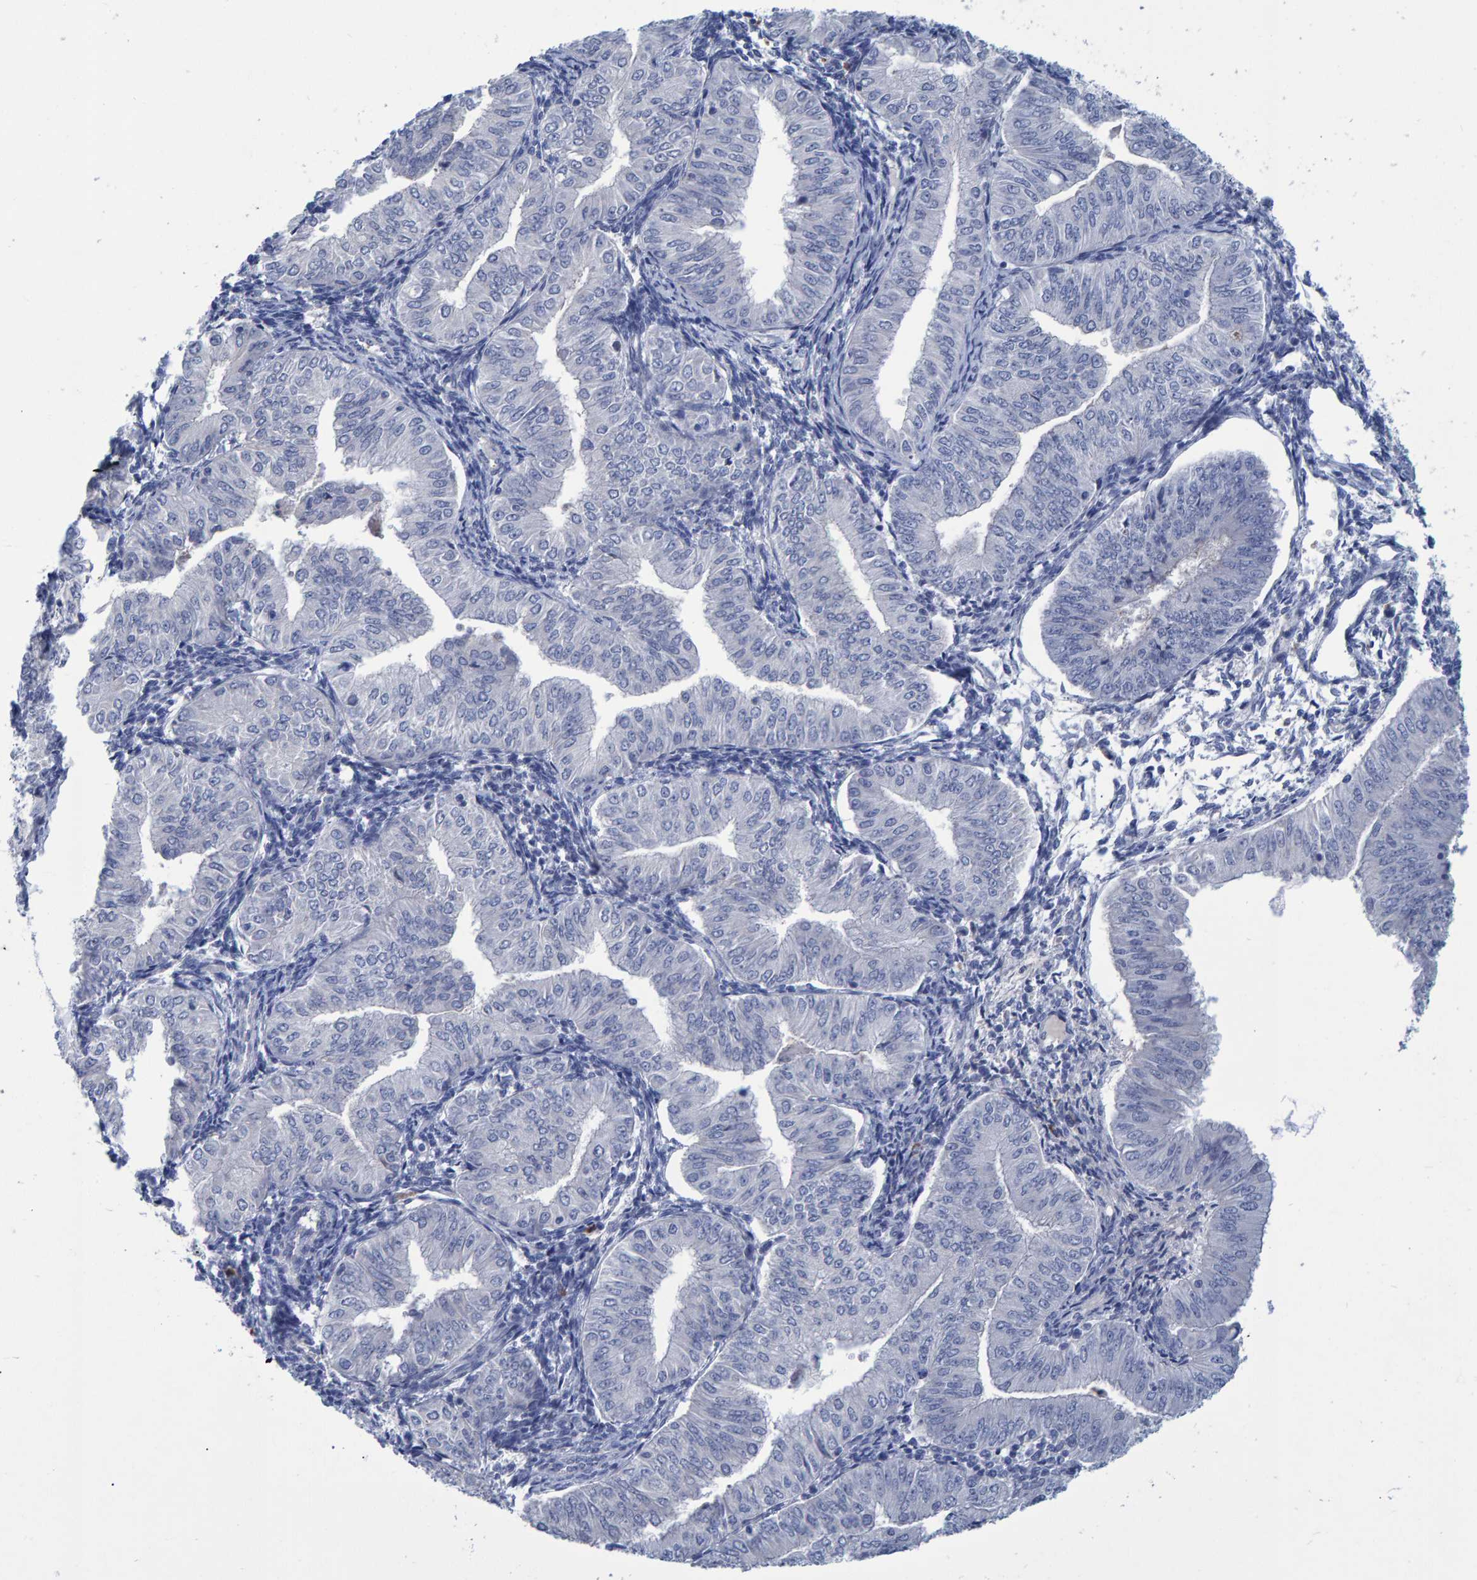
{"staining": {"intensity": "negative", "quantity": "none", "location": "none"}, "tissue": "endometrial cancer", "cell_type": "Tumor cells", "image_type": "cancer", "snomed": [{"axis": "morphology", "description": "Normal tissue, NOS"}, {"axis": "morphology", "description": "Adenocarcinoma, NOS"}, {"axis": "topography", "description": "Endometrium"}], "caption": "An immunohistochemistry (IHC) micrograph of endometrial adenocarcinoma is shown. There is no staining in tumor cells of endometrial adenocarcinoma.", "gene": "PROCA1", "patient": {"sex": "female", "age": 53}}